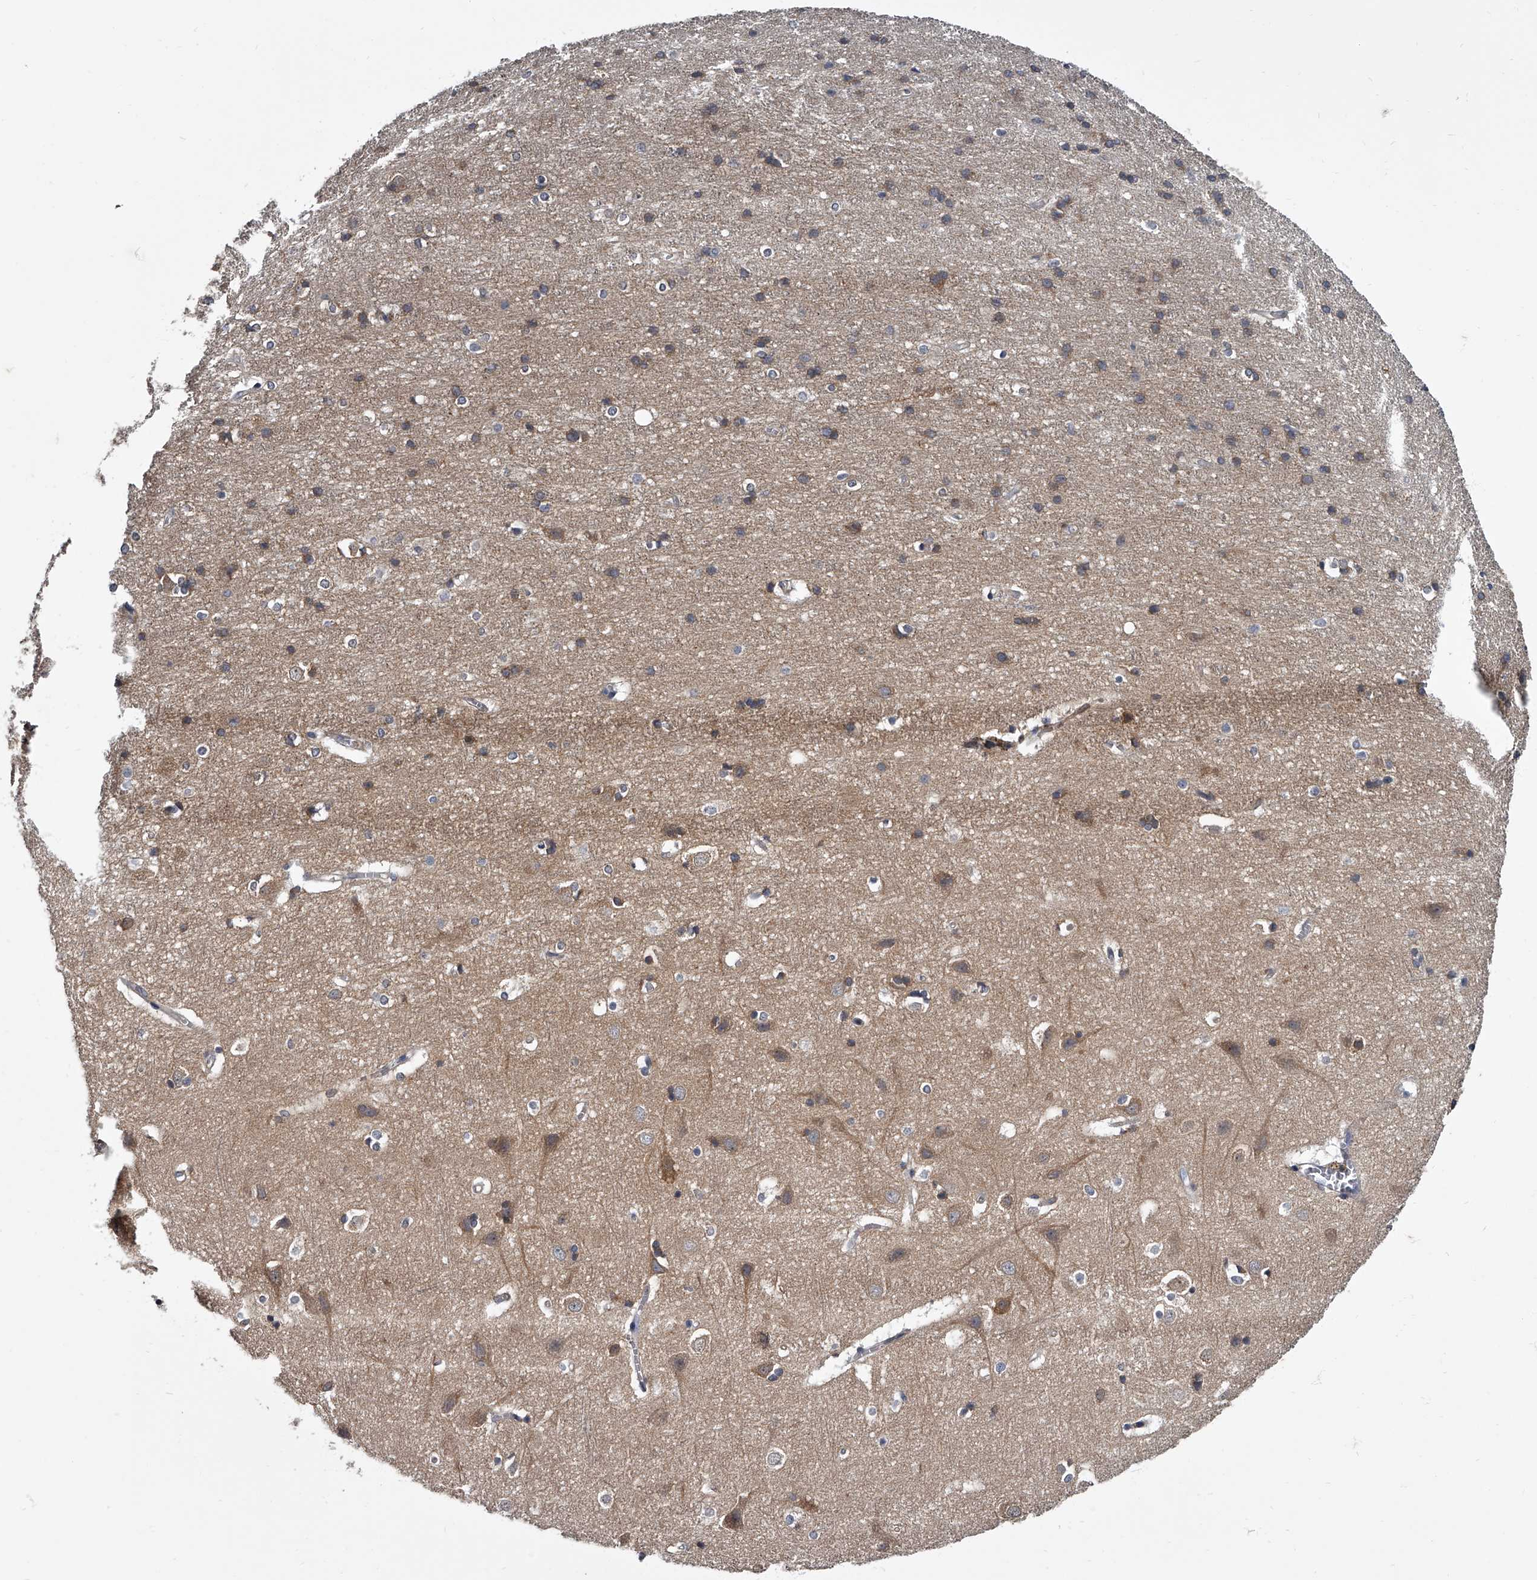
{"staining": {"intensity": "weak", "quantity": ">75%", "location": "cytoplasmic/membranous"}, "tissue": "cerebral cortex", "cell_type": "Endothelial cells", "image_type": "normal", "snomed": [{"axis": "morphology", "description": "Normal tissue, NOS"}, {"axis": "topography", "description": "Cerebral cortex"}], "caption": "A brown stain highlights weak cytoplasmic/membranous staining of a protein in endothelial cells of unremarkable cerebral cortex. (DAB IHC, brown staining for protein, blue staining for nuclei).", "gene": "GAPVD1", "patient": {"sex": "male", "age": 54}}